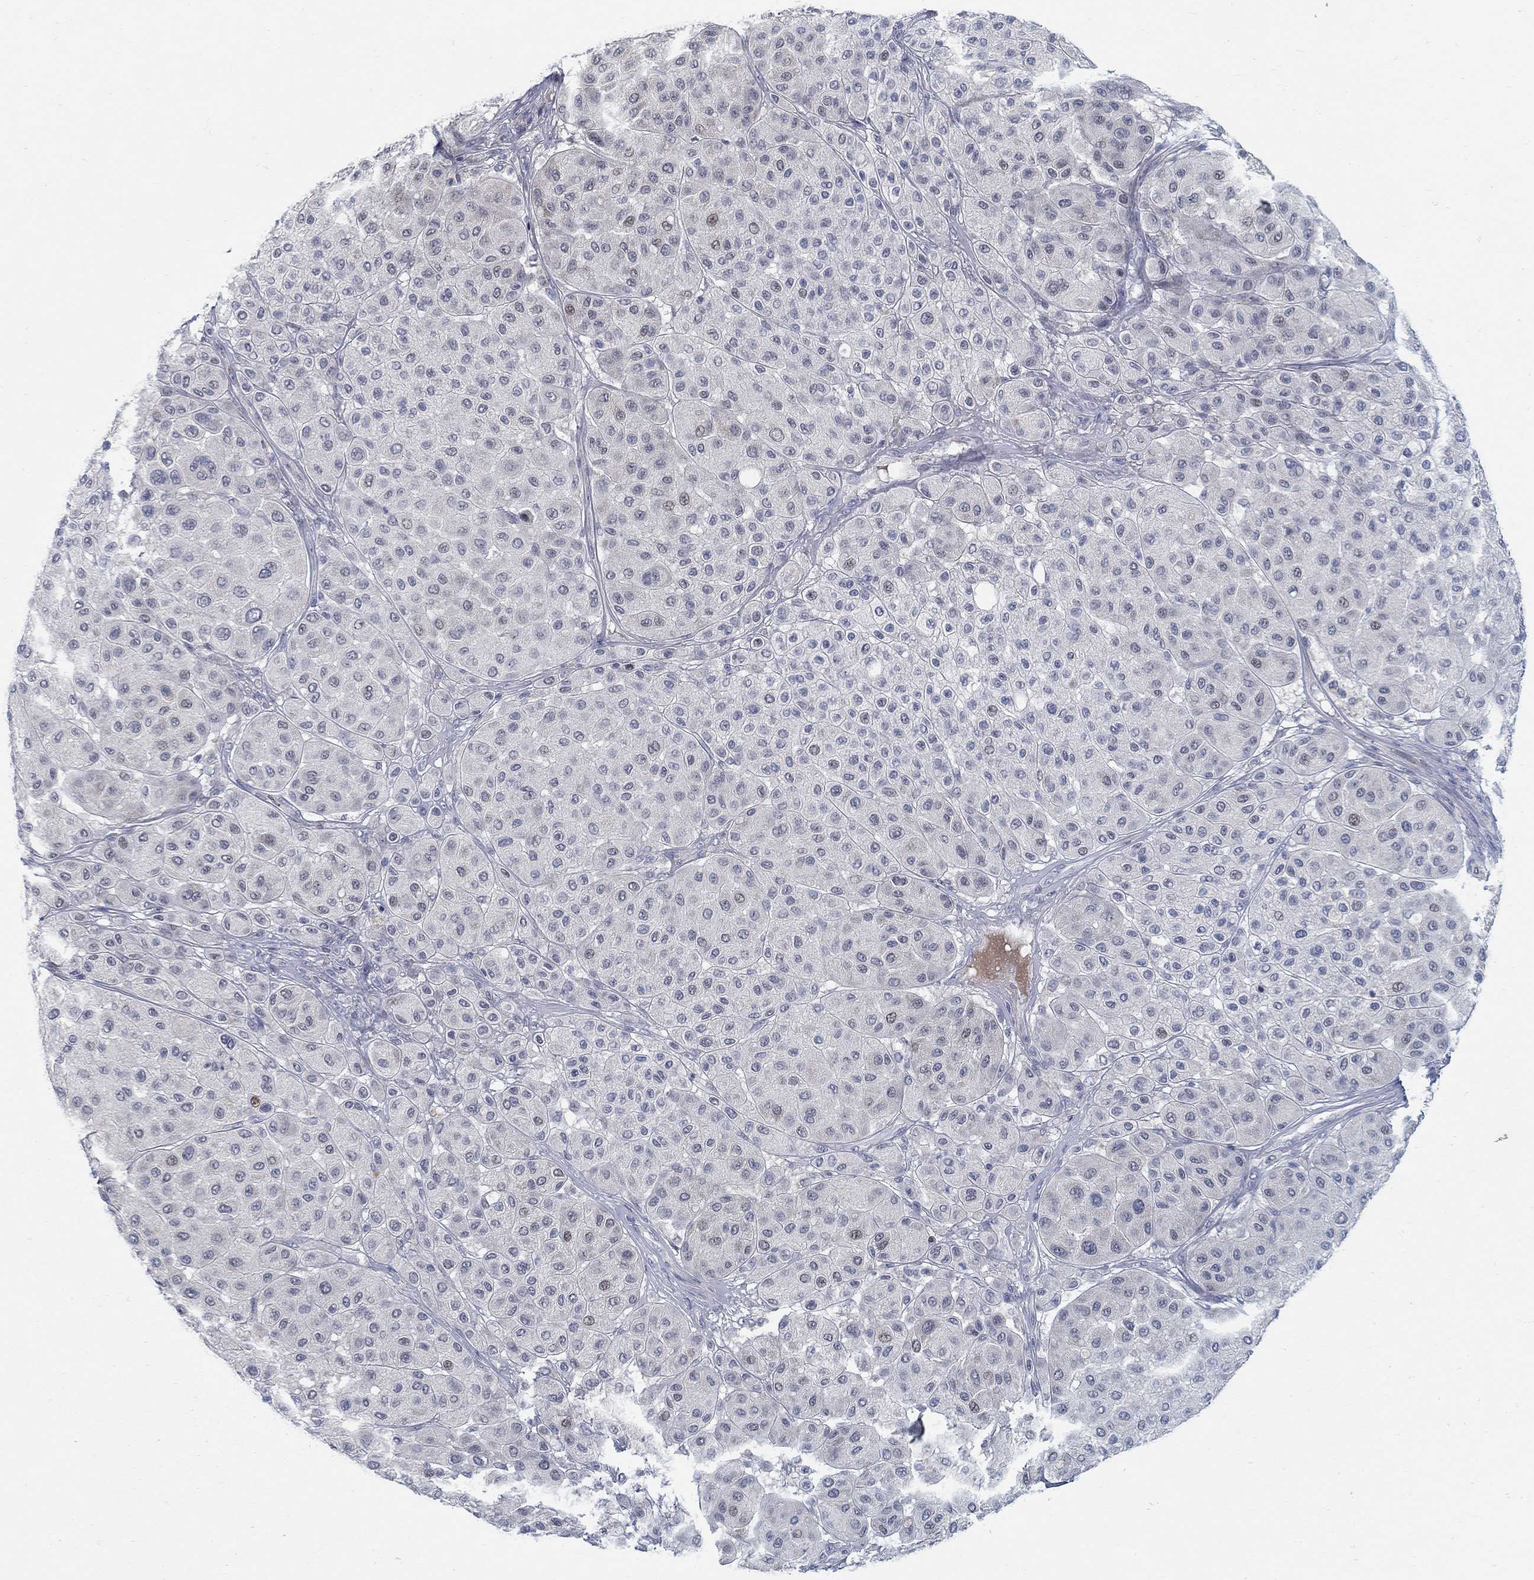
{"staining": {"intensity": "negative", "quantity": "none", "location": "none"}, "tissue": "melanoma", "cell_type": "Tumor cells", "image_type": "cancer", "snomed": [{"axis": "morphology", "description": "Malignant melanoma, Metastatic site"}, {"axis": "topography", "description": "Smooth muscle"}], "caption": "A high-resolution photomicrograph shows immunohistochemistry staining of melanoma, which shows no significant positivity in tumor cells.", "gene": "ANO7", "patient": {"sex": "male", "age": 41}}